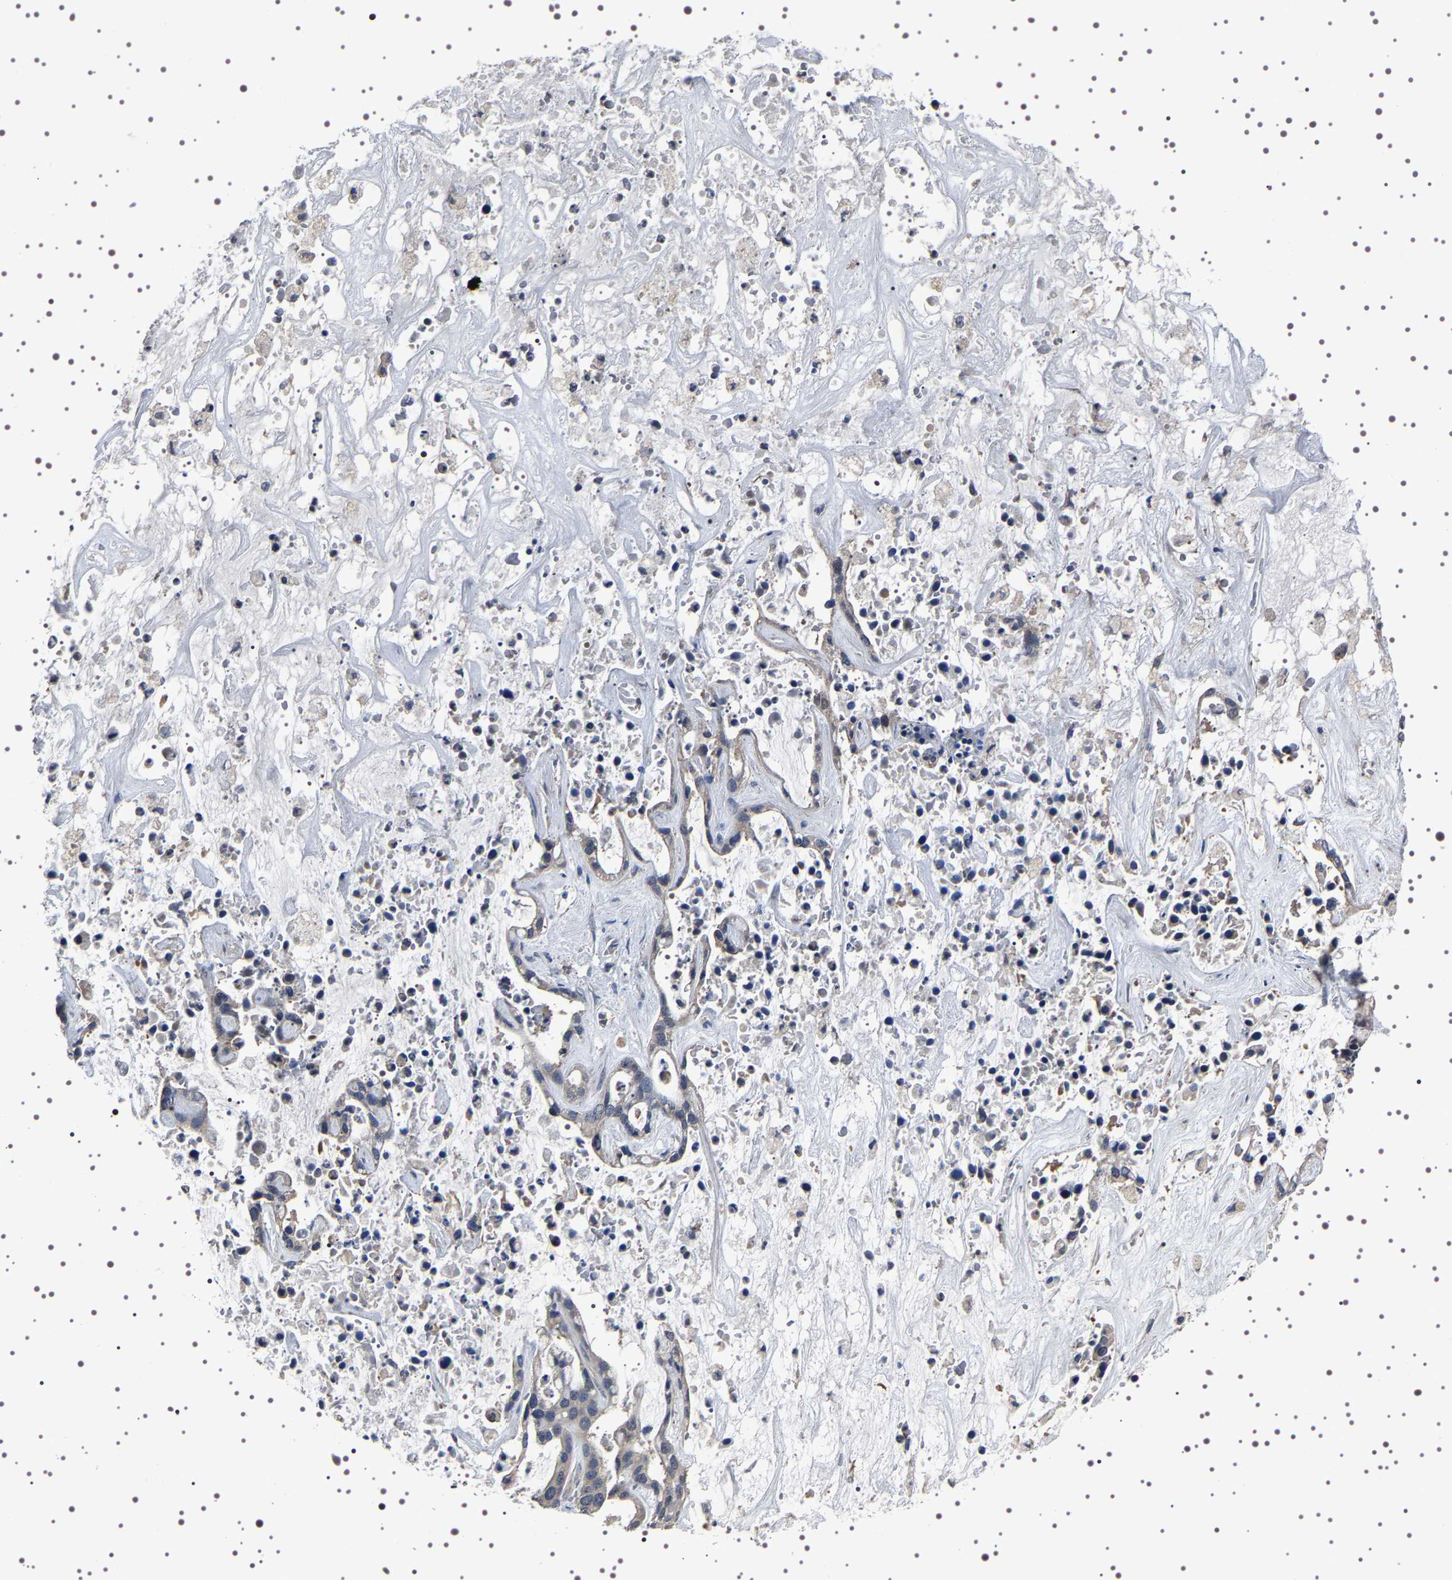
{"staining": {"intensity": "weak", "quantity": "<25%", "location": "cytoplasmic/membranous"}, "tissue": "liver cancer", "cell_type": "Tumor cells", "image_type": "cancer", "snomed": [{"axis": "morphology", "description": "Cholangiocarcinoma"}, {"axis": "topography", "description": "Liver"}], "caption": "An IHC micrograph of liver cancer (cholangiocarcinoma) is shown. There is no staining in tumor cells of liver cancer (cholangiocarcinoma).", "gene": "TARBP1", "patient": {"sex": "female", "age": 65}}